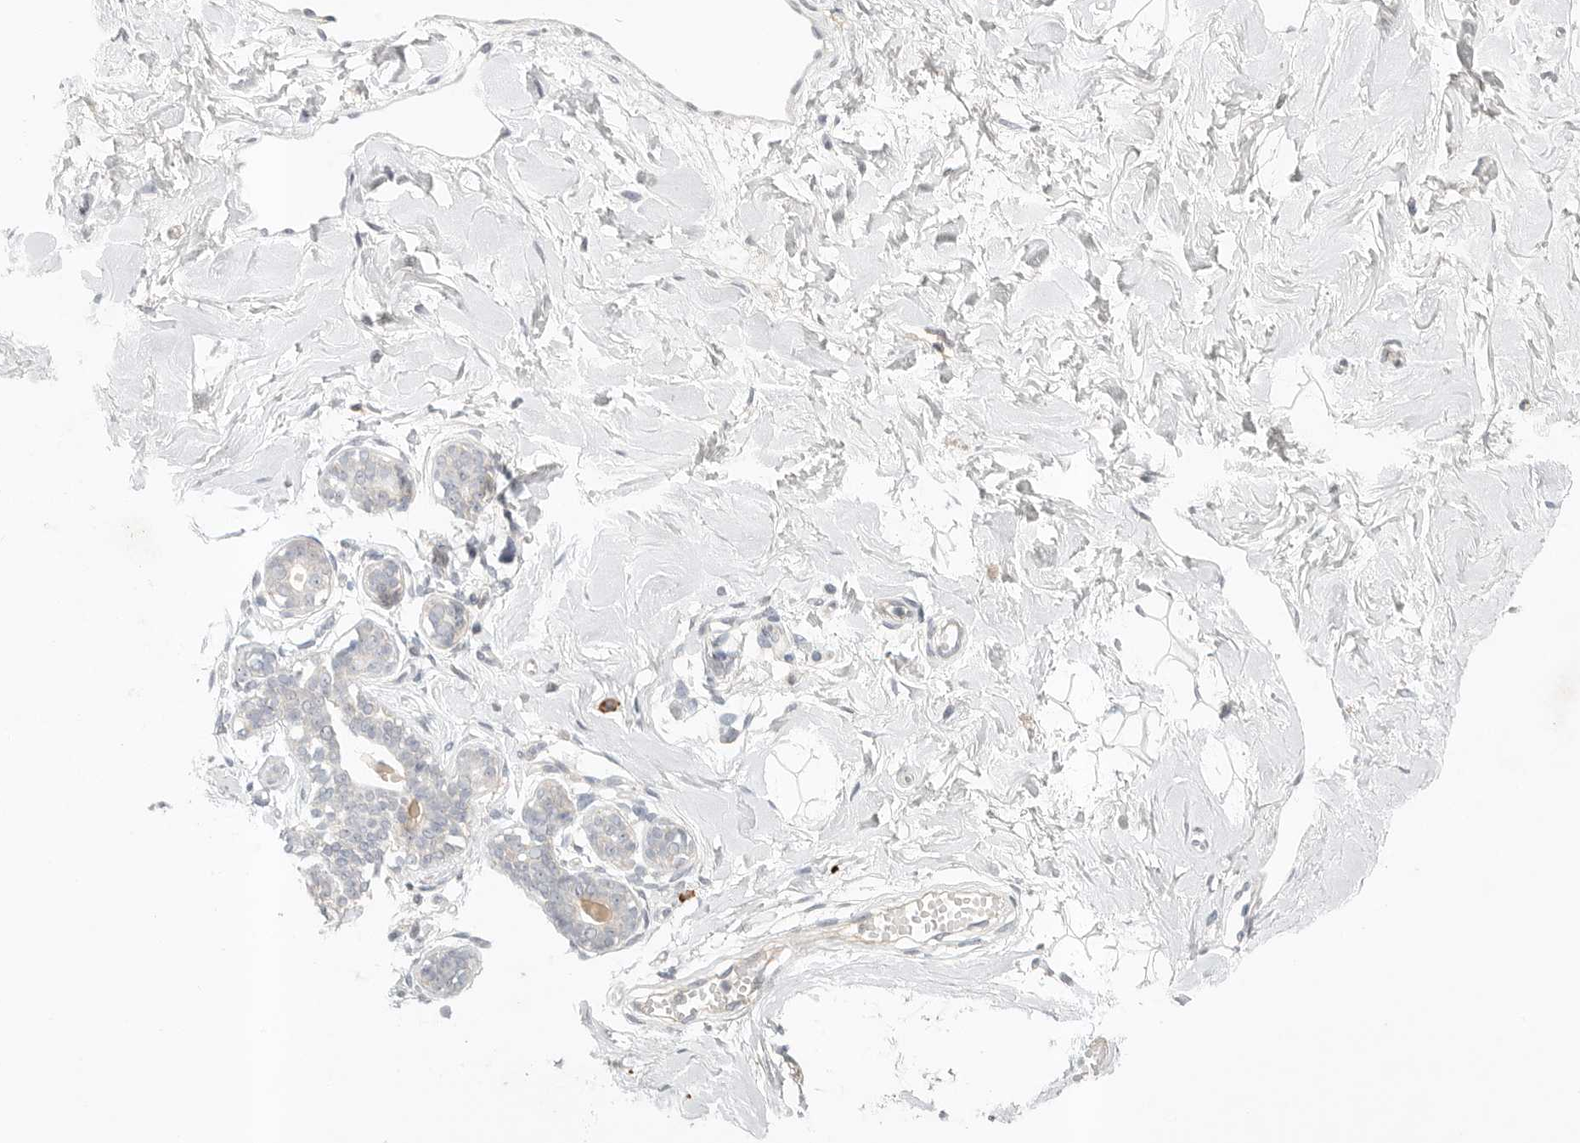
{"staining": {"intensity": "negative", "quantity": "none", "location": "none"}, "tissue": "breast", "cell_type": "Adipocytes", "image_type": "normal", "snomed": [{"axis": "morphology", "description": "Normal tissue, NOS"}, {"axis": "morphology", "description": "Adenoma, NOS"}, {"axis": "topography", "description": "Breast"}], "caption": "Immunohistochemistry of unremarkable human breast exhibits no expression in adipocytes. Nuclei are stained in blue.", "gene": "SLC25A36", "patient": {"sex": "female", "age": 23}}